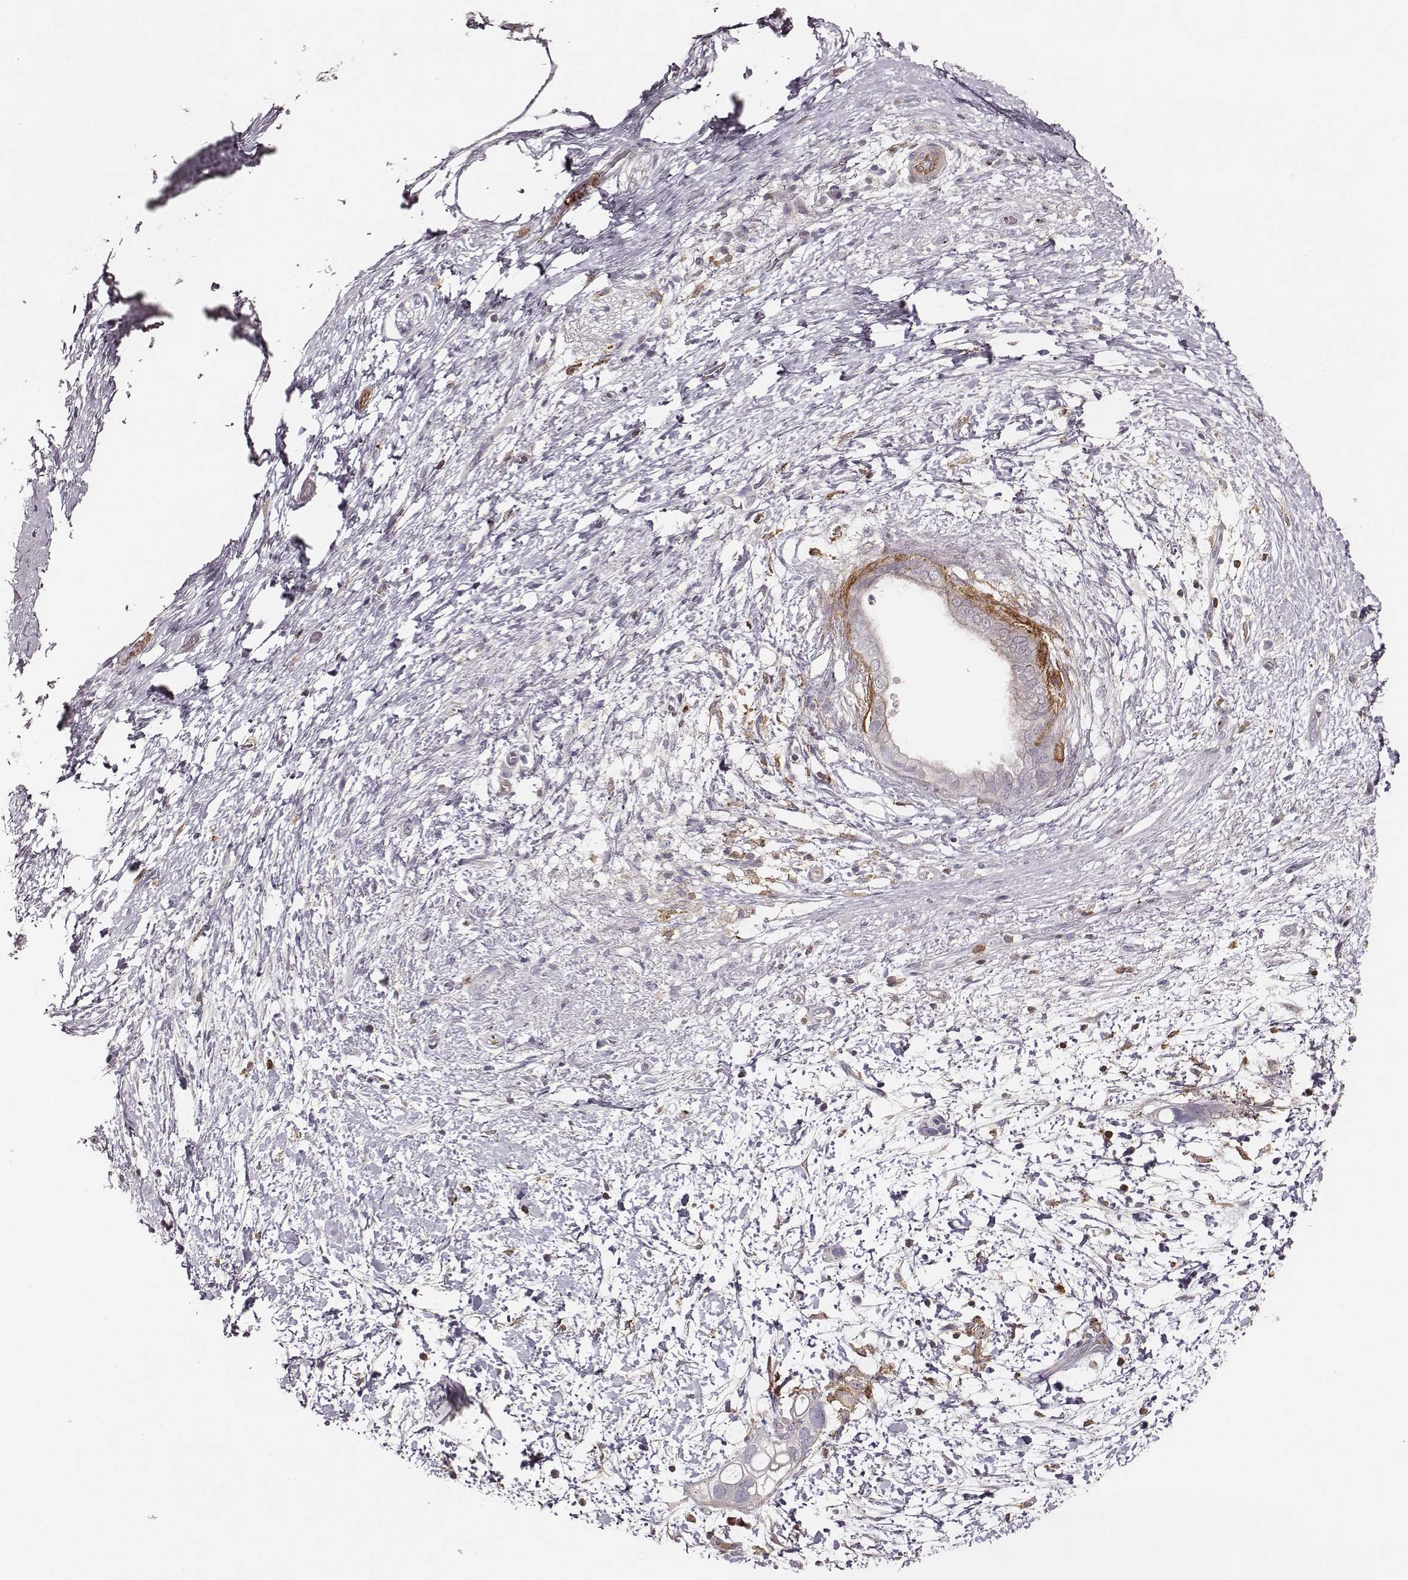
{"staining": {"intensity": "negative", "quantity": "none", "location": "none"}, "tissue": "pancreatic cancer", "cell_type": "Tumor cells", "image_type": "cancer", "snomed": [{"axis": "morphology", "description": "Adenocarcinoma, NOS"}, {"axis": "topography", "description": "Pancreas"}], "caption": "Immunohistochemical staining of human pancreatic cancer (adenocarcinoma) exhibits no significant expression in tumor cells.", "gene": "ZYX", "patient": {"sex": "female", "age": 72}}